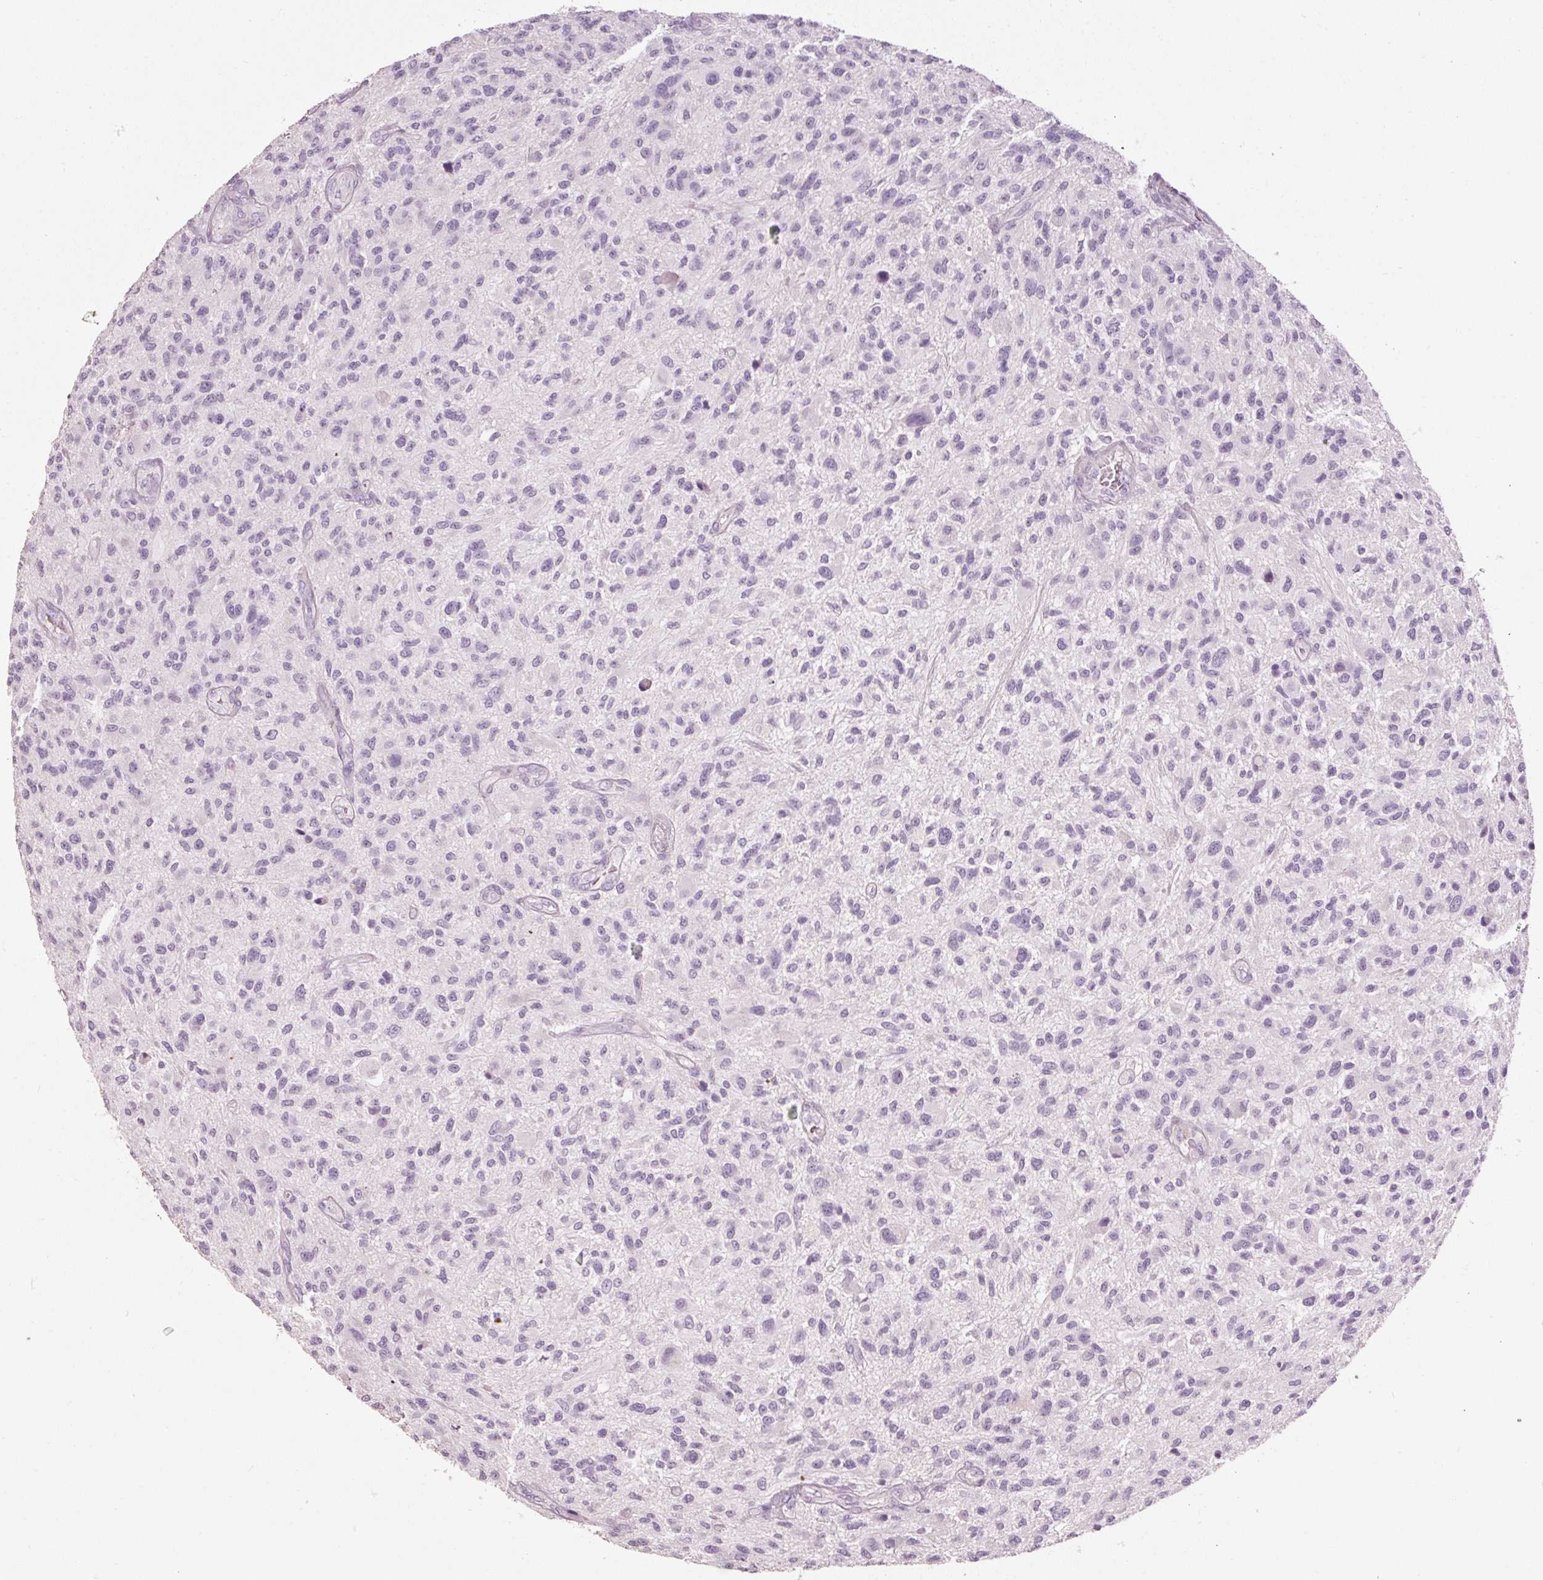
{"staining": {"intensity": "negative", "quantity": "none", "location": "none"}, "tissue": "glioma", "cell_type": "Tumor cells", "image_type": "cancer", "snomed": [{"axis": "morphology", "description": "Glioma, malignant, High grade"}, {"axis": "topography", "description": "Brain"}], "caption": "Immunohistochemistry (IHC) histopathology image of neoplastic tissue: glioma stained with DAB (3,3'-diaminobenzidine) reveals no significant protein positivity in tumor cells.", "gene": "MUC5AC", "patient": {"sex": "male", "age": 47}}